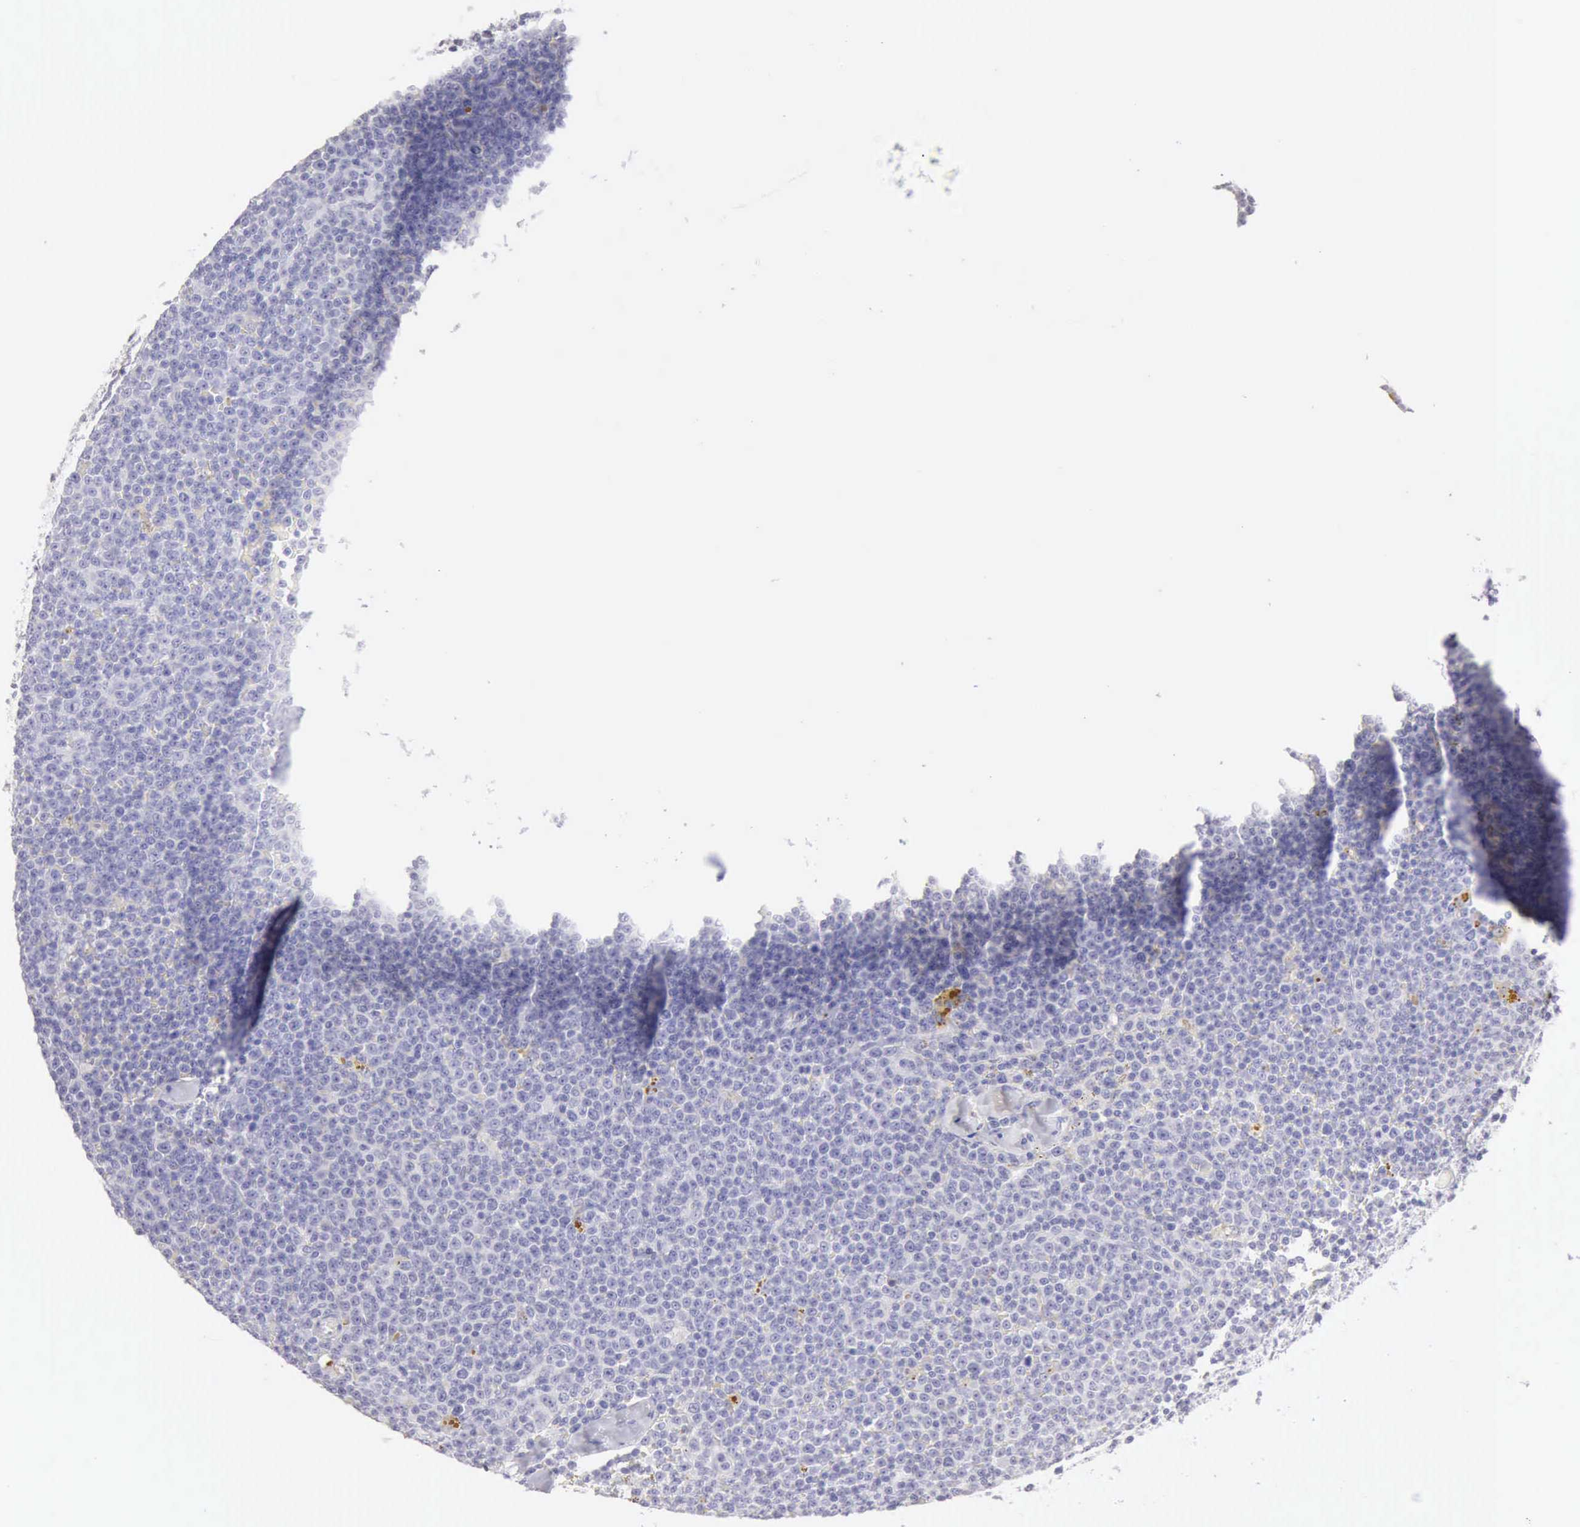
{"staining": {"intensity": "negative", "quantity": "none", "location": "none"}, "tissue": "lymphoma", "cell_type": "Tumor cells", "image_type": "cancer", "snomed": [{"axis": "morphology", "description": "Malignant lymphoma, non-Hodgkin's type, Low grade"}, {"axis": "topography", "description": "Lymph node"}], "caption": "Tumor cells show no significant protein staining in low-grade malignant lymphoma, non-Hodgkin's type. The staining is performed using DAB (3,3'-diaminobenzidine) brown chromogen with nuclei counter-stained in using hematoxylin.", "gene": "RNASE1", "patient": {"sex": "male", "age": 50}}